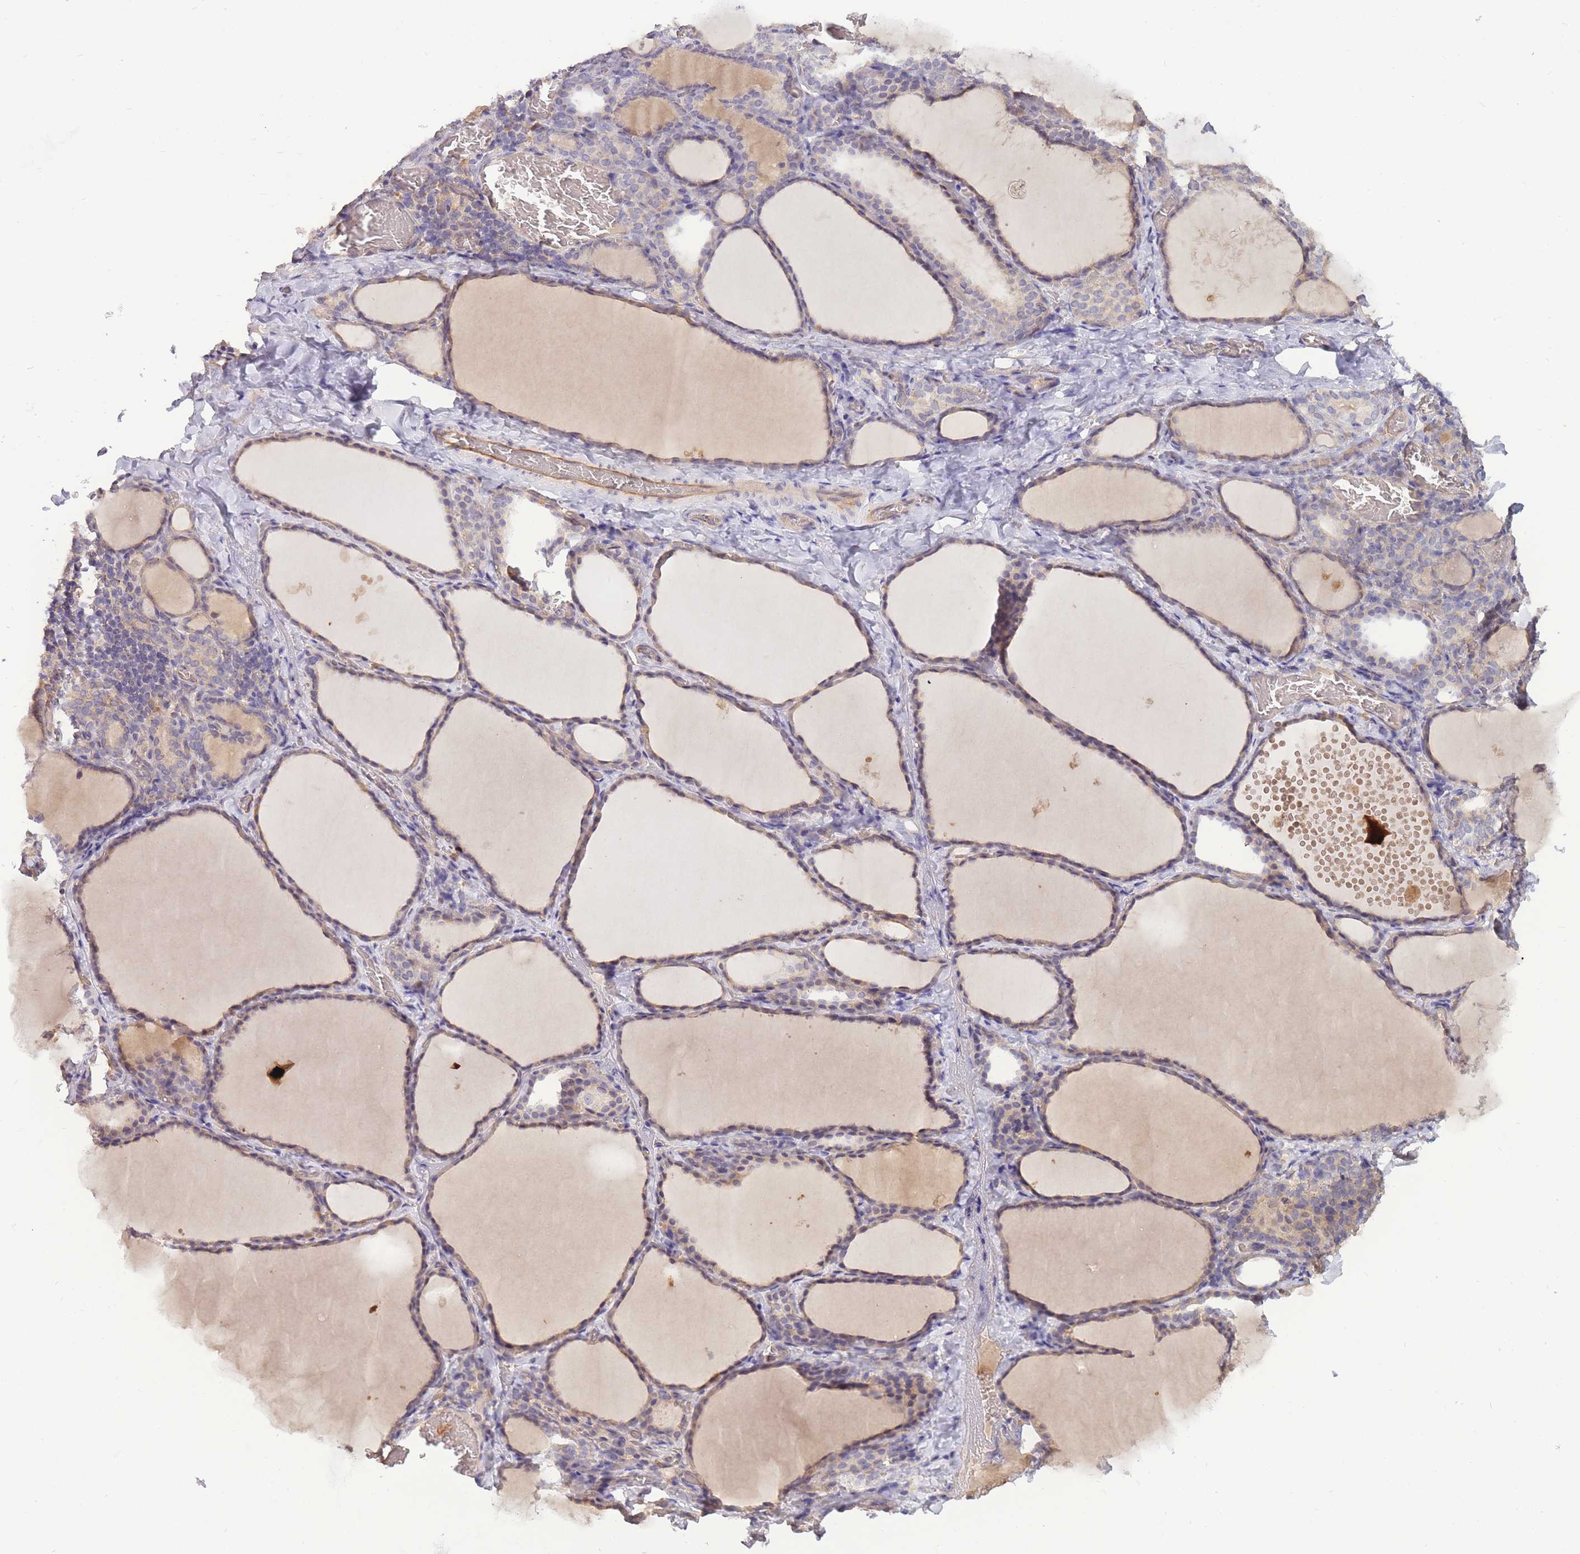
{"staining": {"intensity": "negative", "quantity": "none", "location": "none"}, "tissue": "thyroid gland", "cell_type": "Glandular cells", "image_type": "normal", "snomed": [{"axis": "morphology", "description": "Normal tissue, NOS"}, {"axis": "topography", "description": "Thyroid gland"}], "caption": "Thyroid gland was stained to show a protein in brown. There is no significant staining in glandular cells.", "gene": "NDUFAF5", "patient": {"sex": "female", "age": 39}}